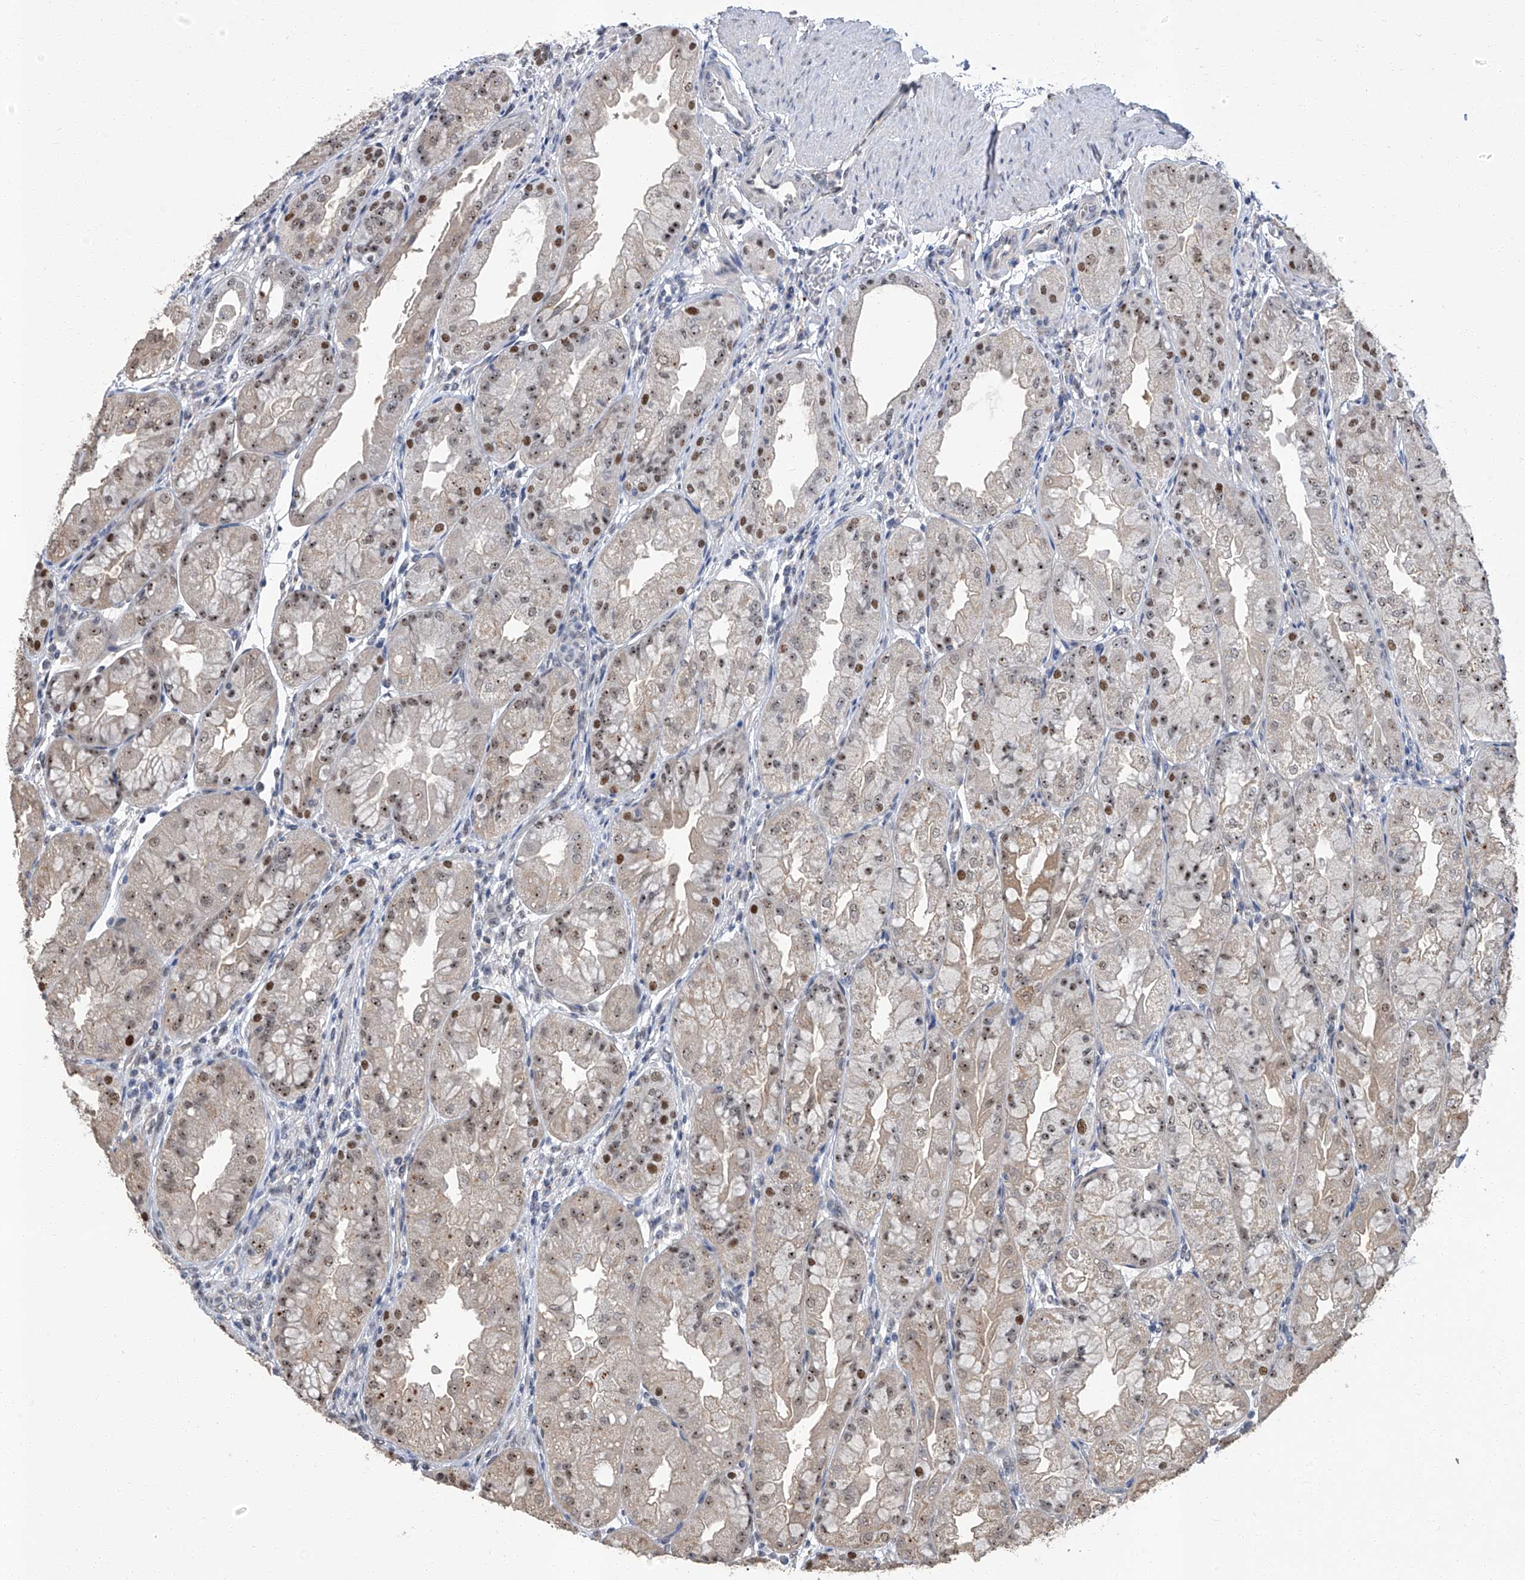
{"staining": {"intensity": "strong", "quantity": "25%-75%", "location": "nuclear"}, "tissue": "stomach", "cell_type": "Glandular cells", "image_type": "normal", "snomed": [{"axis": "morphology", "description": "Normal tissue, NOS"}, {"axis": "topography", "description": "Stomach, upper"}], "caption": "Glandular cells show strong nuclear expression in approximately 25%-75% of cells in unremarkable stomach.", "gene": "CMTR1", "patient": {"sex": "male", "age": 47}}